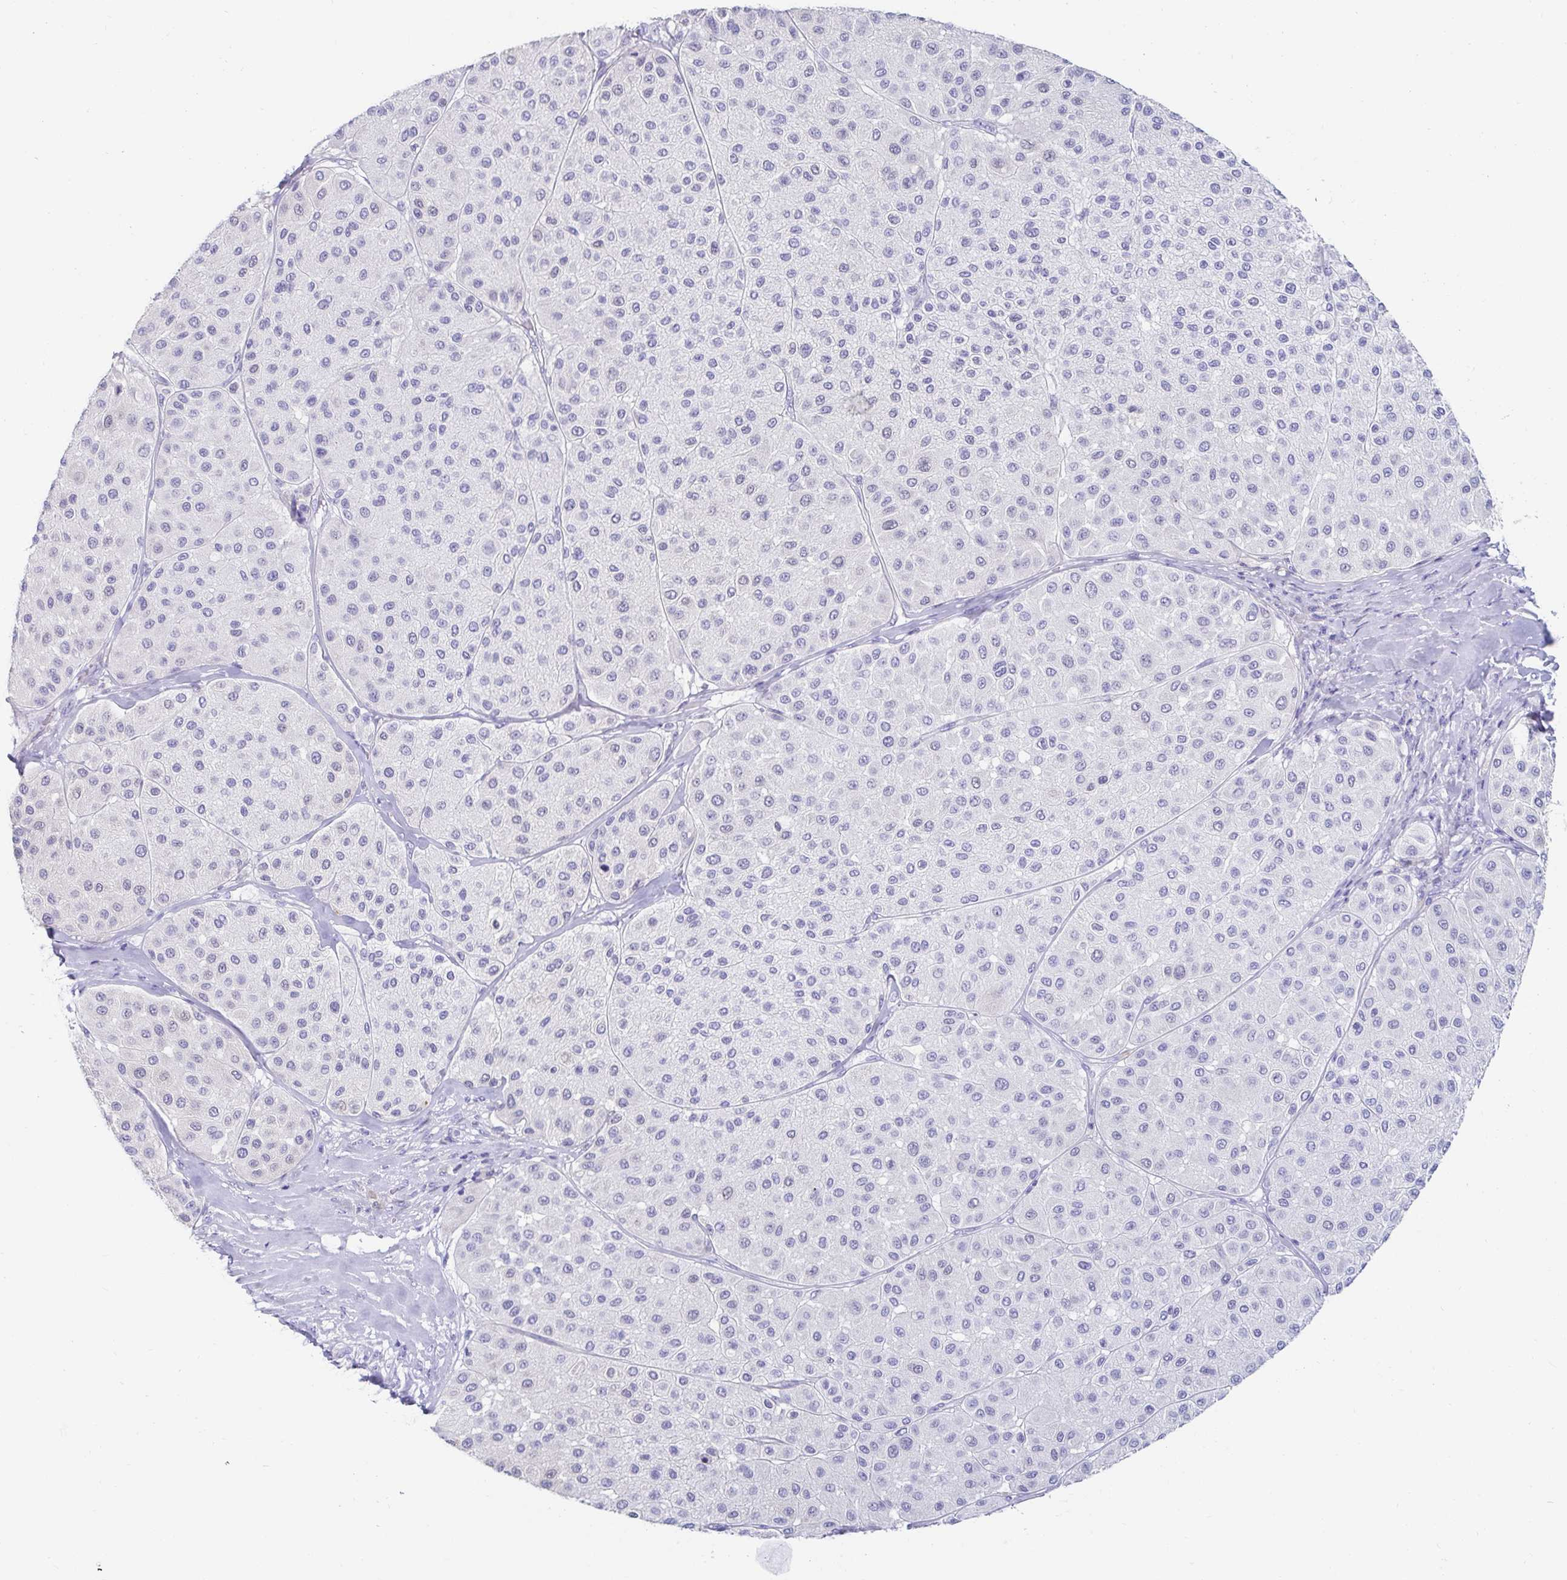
{"staining": {"intensity": "negative", "quantity": "none", "location": "none"}, "tissue": "melanoma", "cell_type": "Tumor cells", "image_type": "cancer", "snomed": [{"axis": "morphology", "description": "Malignant melanoma, Metastatic site"}, {"axis": "topography", "description": "Smooth muscle"}], "caption": "Protein analysis of melanoma displays no significant positivity in tumor cells.", "gene": "C4orf17", "patient": {"sex": "male", "age": 41}}